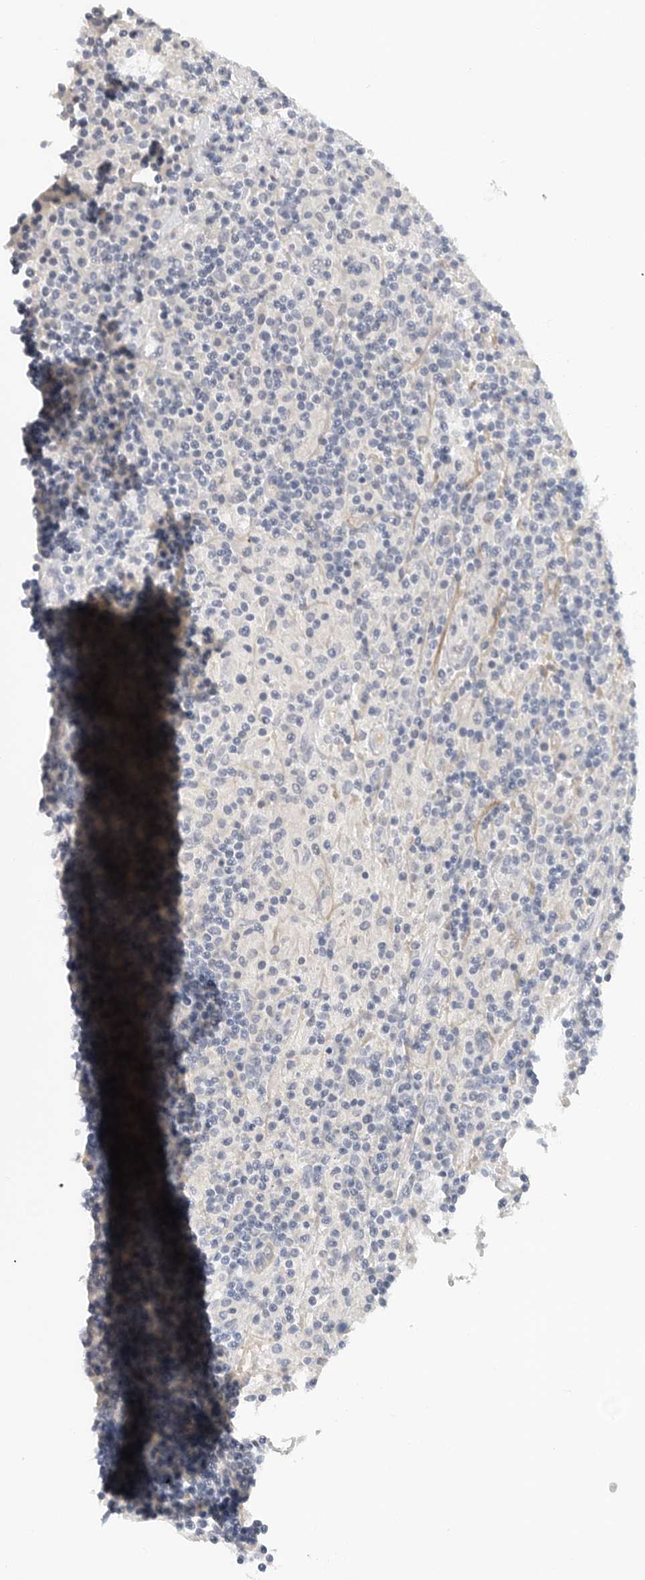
{"staining": {"intensity": "negative", "quantity": "none", "location": "none"}, "tissue": "lymphoma", "cell_type": "Tumor cells", "image_type": "cancer", "snomed": [{"axis": "morphology", "description": "Hodgkin's disease, NOS"}, {"axis": "topography", "description": "Lymph node"}], "caption": "High magnification brightfield microscopy of lymphoma stained with DAB (brown) and counterstained with hematoxylin (blue): tumor cells show no significant expression.", "gene": "FBN2", "patient": {"sex": "male", "age": 70}}